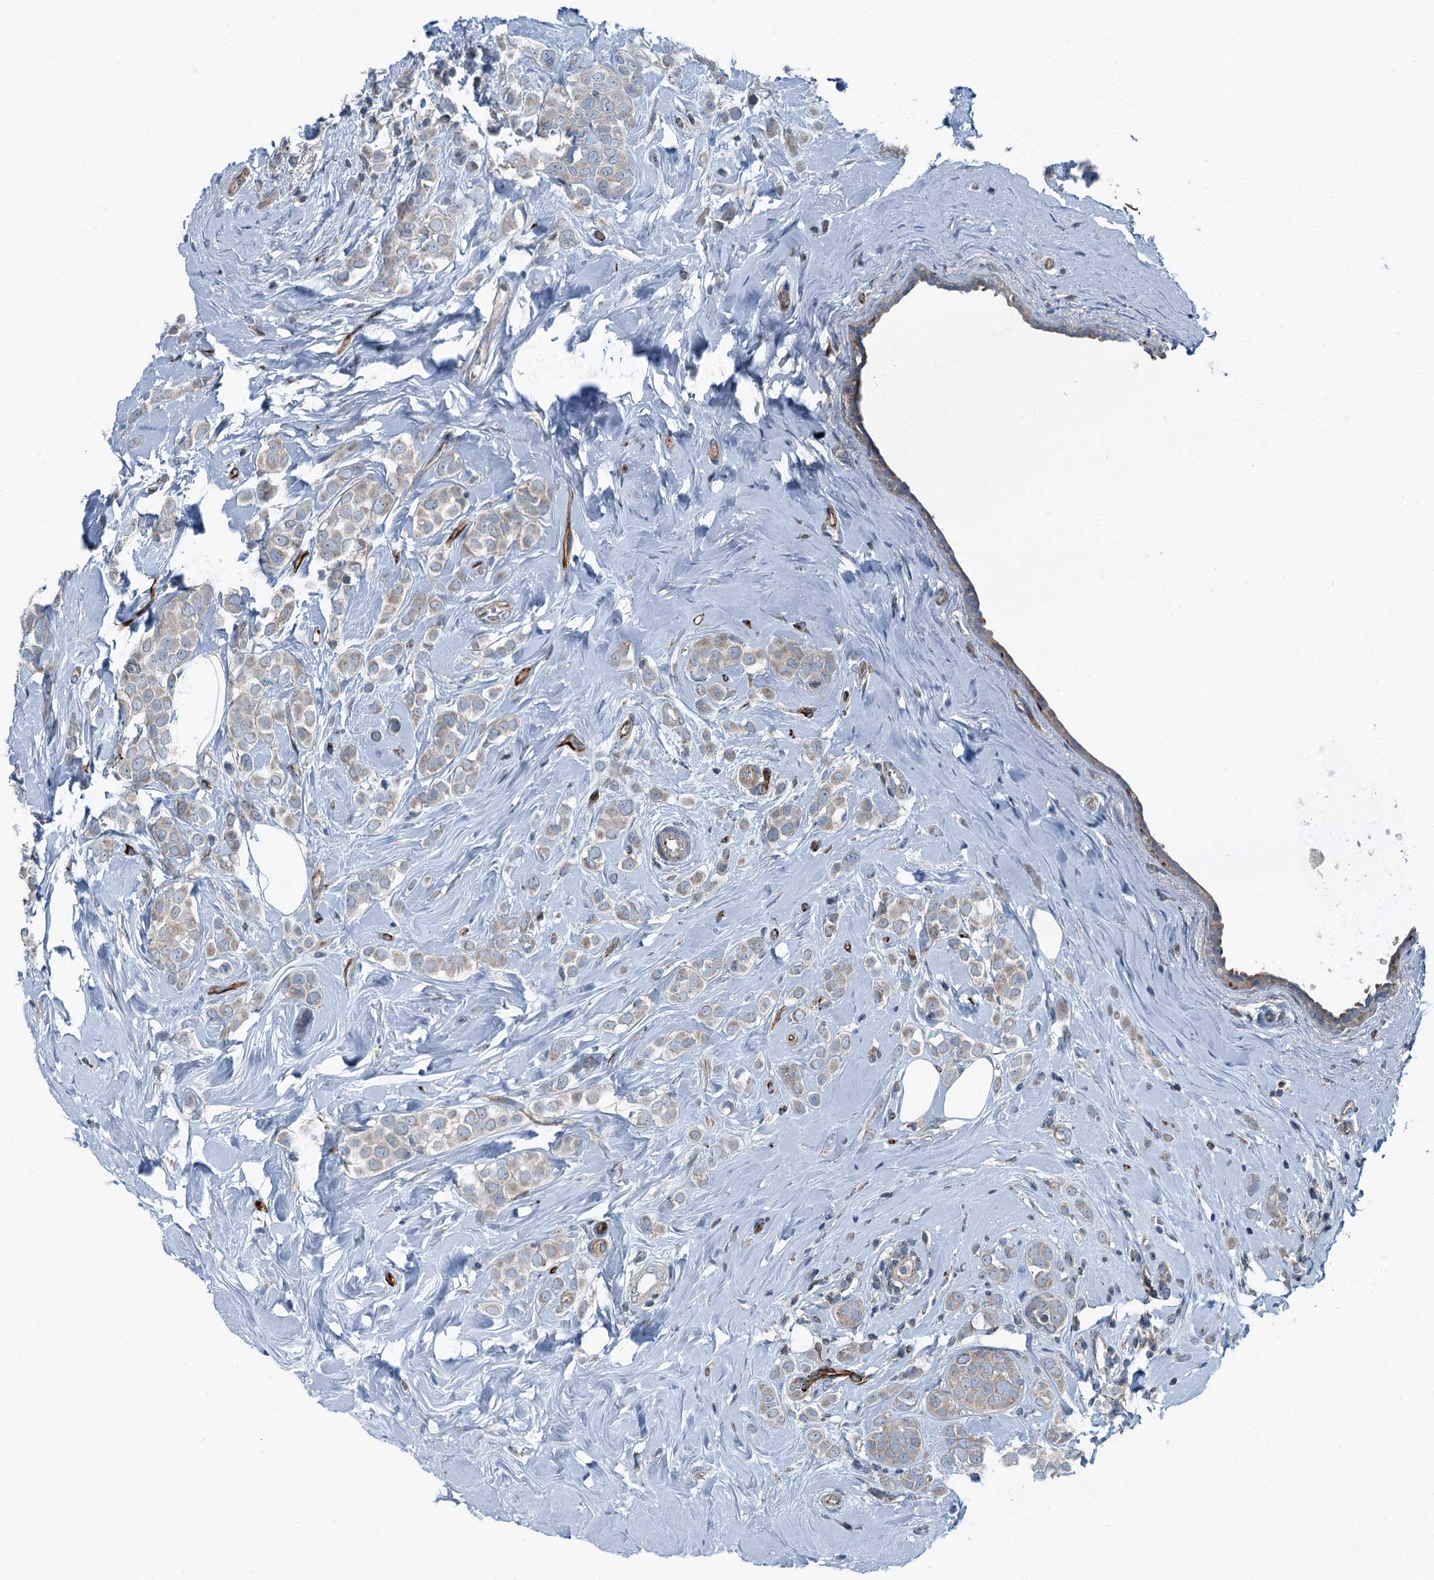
{"staining": {"intensity": "weak", "quantity": "25%-75%", "location": "cytoplasmic/membranous"}, "tissue": "breast cancer", "cell_type": "Tumor cells", "image_type": "cancer", "snomed": [{"axis": "morphology", "description": "Lobular carcinoma"}, {"axis": "topography", "description": "Breast"}], "caption": "Immunohistochemical staining of human breast cancer shows low levels of weak cytoplasmic/membranous protein expression in approximately 25%-75% of tumor cells.", "gene": "AXL", "patient": {"sex": "female", "age": 47}}